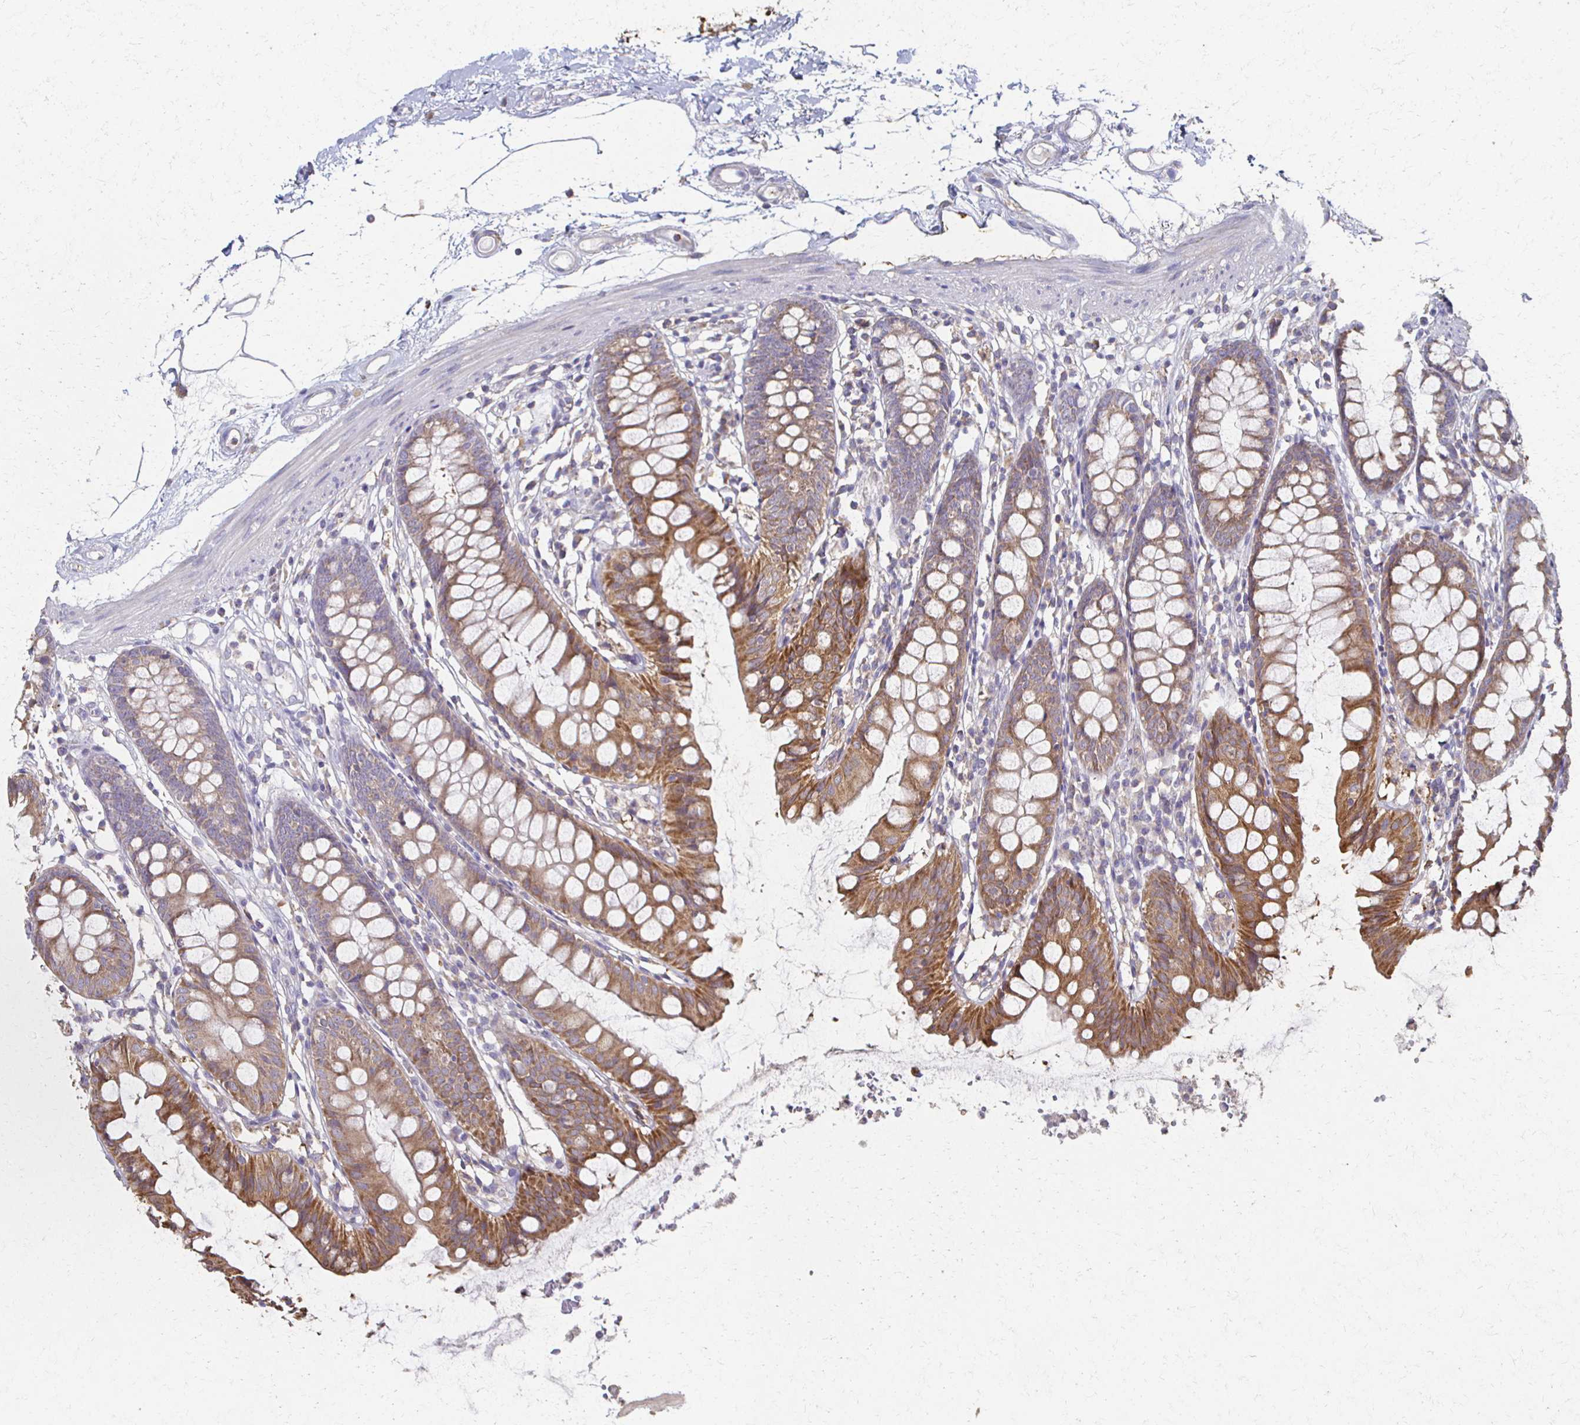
{"staining": {"intensity": "negative", "quantity": "none", "location": "none"}, "tissue": "colon", "cell_type": "Endothelial cells", "image_type": "normal", "snomed": [{"axis": "morphology", "description": "Normal tissue, NOS"}, {"axis": "topography", "description": "Colon"}], "caption": "This image is of normal colon stained with immunohistochemistry (IHC) to label a protein in brown with the nuclei are counter-stained blue. There is no expression in endothelial cells.", "gene": "CX3CR1", "patient": {"sex": "female", "age": 84}}